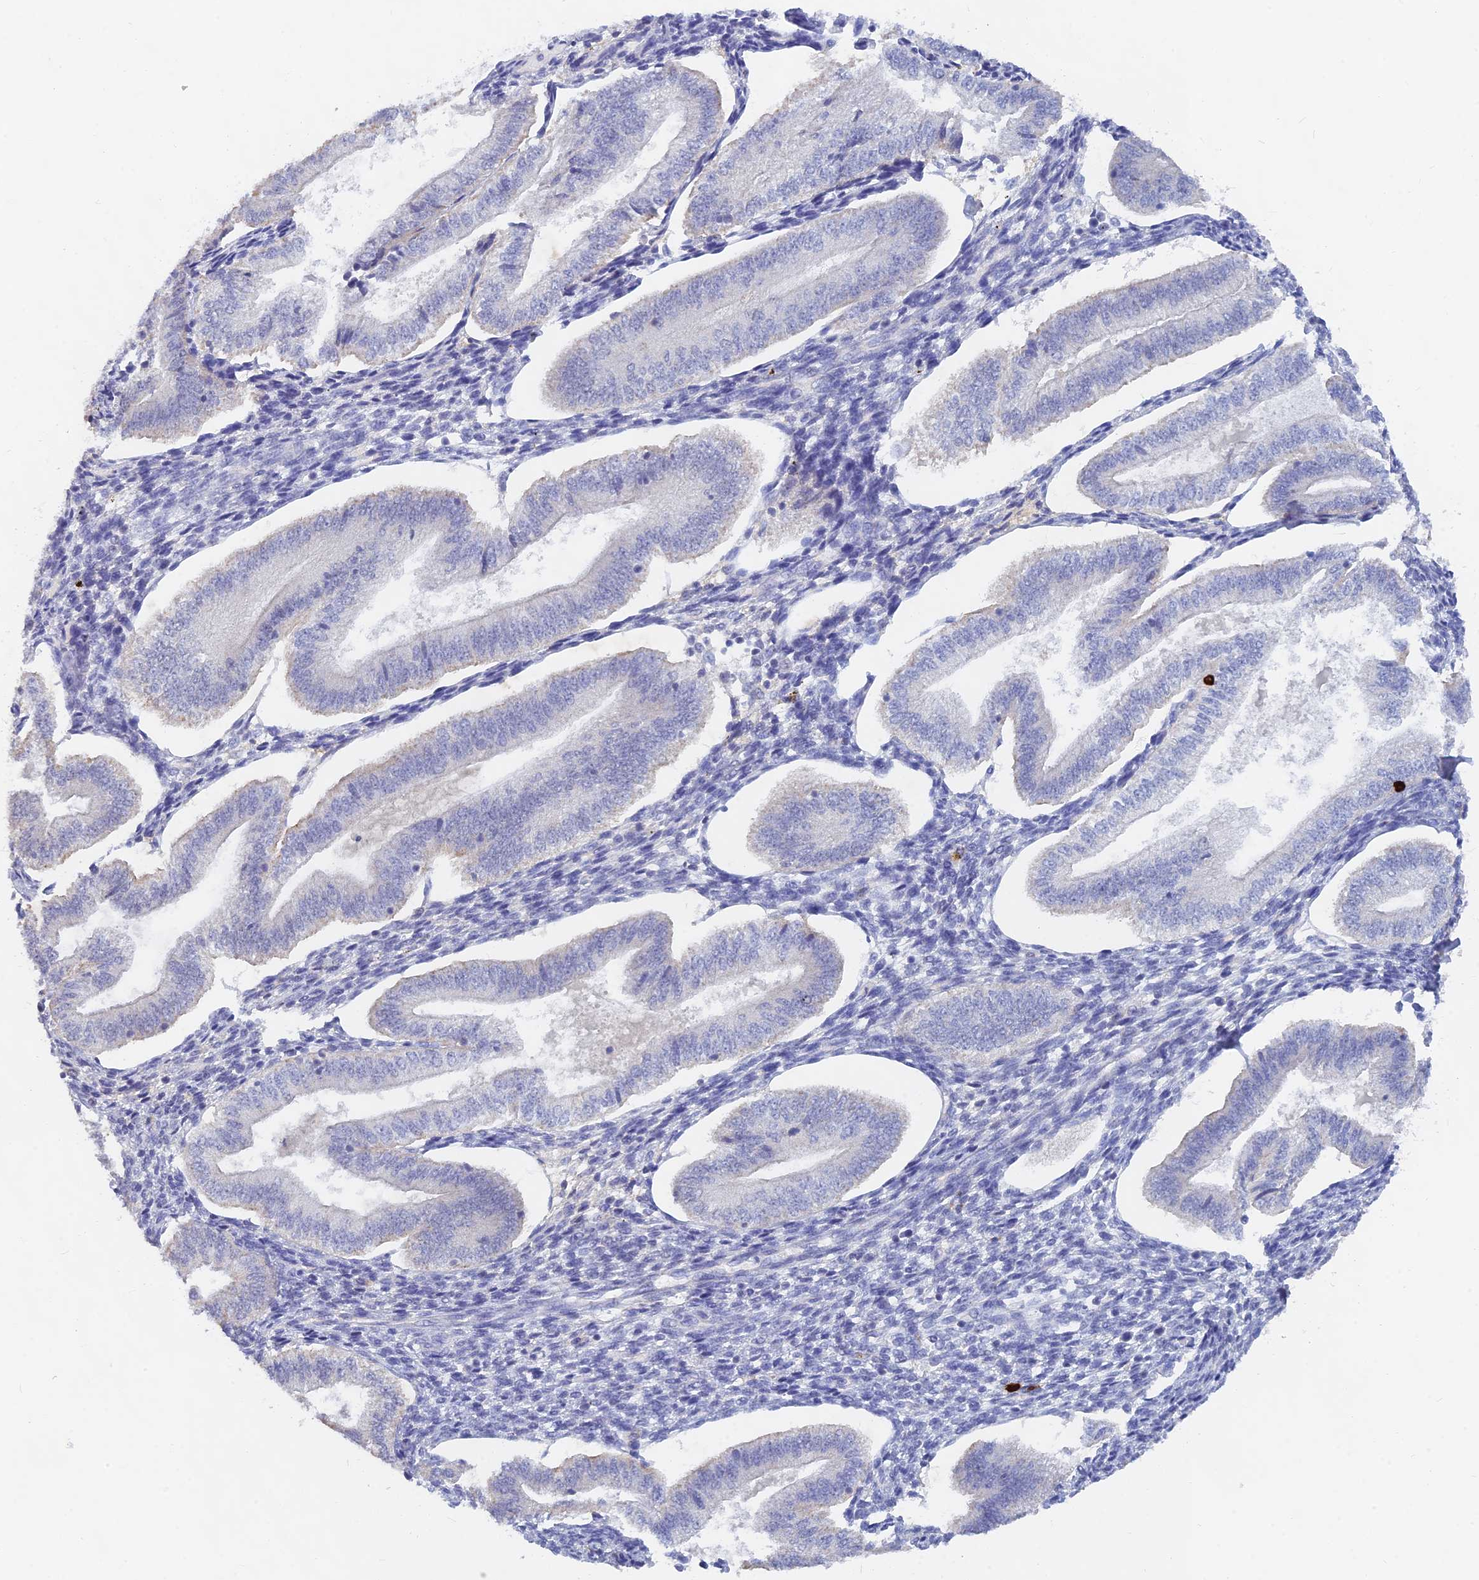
{"staining": {"intensity": "negative", "quantity": "none", "location": "none"}, "tissue": "endometrium", "cell_type": "Cells in endometrial stroma", "image_type": "normal", "snomed": [{"axis": "morphology", "description": "Normal tissue, NOS"}, {"axis": "topography", "description": "Endometrium"}], "caption": "Cells in endometrial stroma show no significant protein staining in benign endometrium. (DAB IHC visualized using brightfield microscopy, high magnification).", "gene": "LRIF1", "patient": {"sex": "female", "age": 34}}